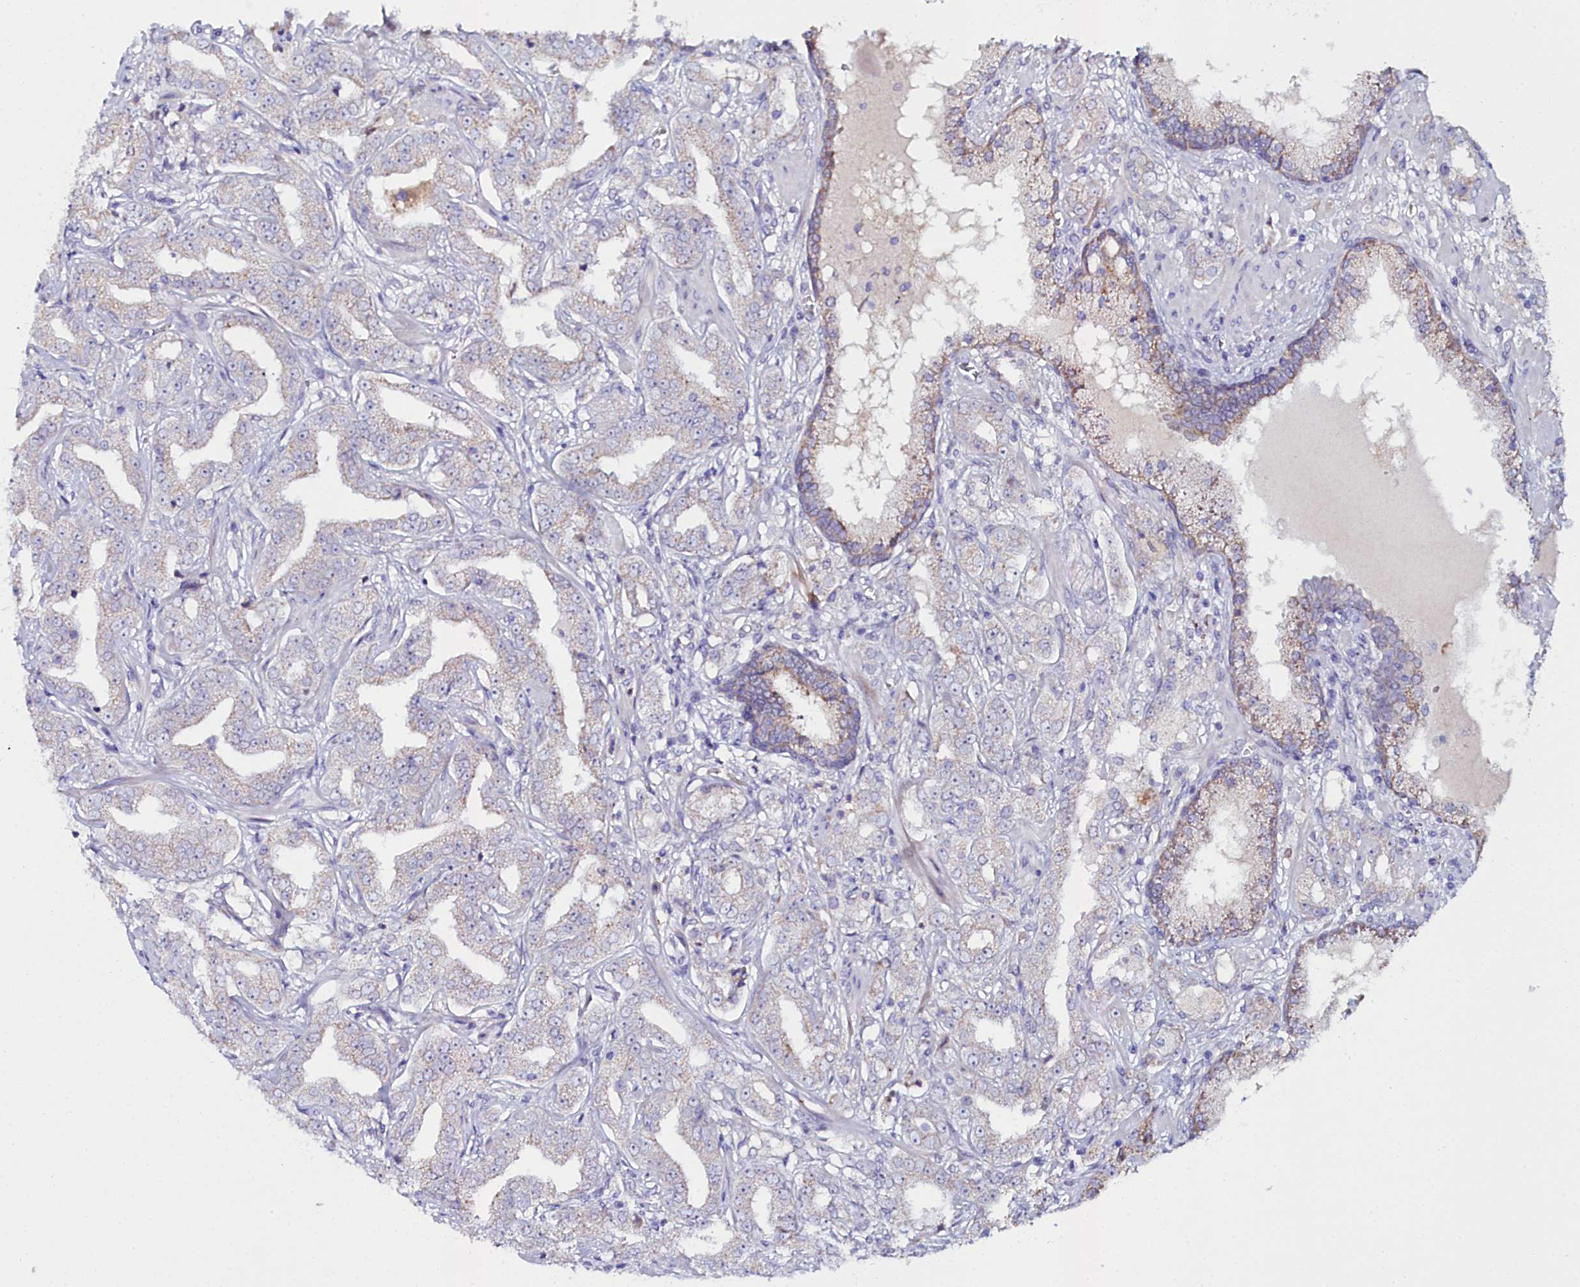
{"staining": {"intensity": "moderate", "quantity": "<25%", "location": "cytoplasmic/membranous"}, "tissue": "prostate cancer", "cell_type": "Tumor cells", "image_type": "cancer", "snomed": [{"axis": "morphology", "description": "Adenocarcinoma, High grade"}, {"axis": "topography", "description": "Prostate"}], "caption": "High-magnification brightfield microscopy of prostate cancer (adenocarcinoma (high-grade)) stained with DAB (brown) and counterstained with hematoxylin (blue). tumor cells exhibit moderate cytoplasmic/membranous staining is appreciated in approximately<25% of cells.", "gene": "SLC49A3", "patient": {"sex": "male", "age": 63}}